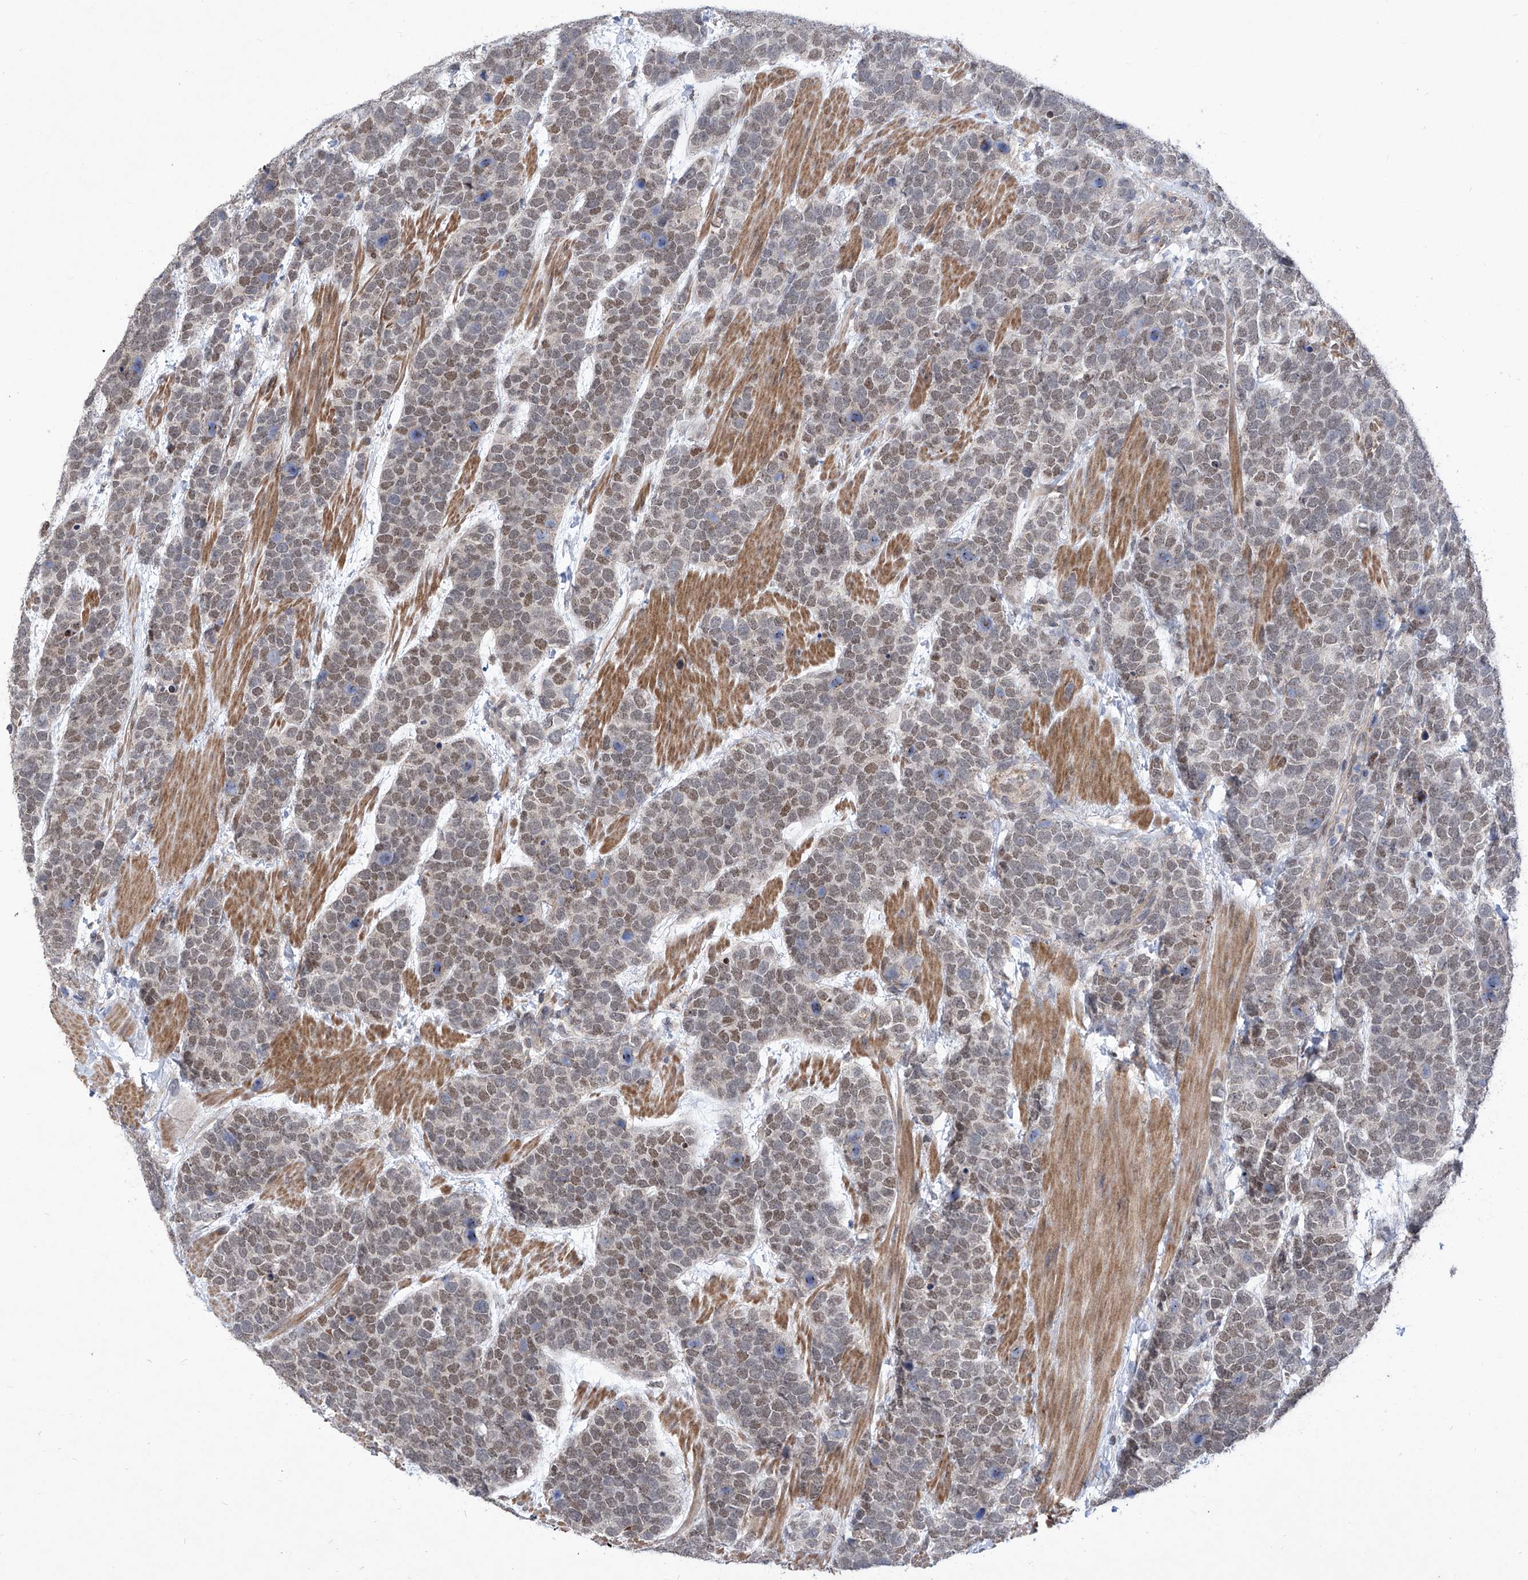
{"staining": {"intensity": "moderate", "quantity": ">75%", "location": "nuclear"}, "tissue": "urothelial cancer", "cell_type": "Tumor cells", "image_type": "cancer", "snomed": [{"axis": "morphology", "description": "Urothelial carcinoma, High grade"}, {"axis": "topography", "description": "Urinary bladder"}], "caption": "Immunohistochemical staining of human high-grade urothelial carcinoma demonstrates medium levels of moderate nuclear staining in approximately >75% of tumor cells.", "gene": "KIFC2", "patient": {"sex": "female", "age": 82}}